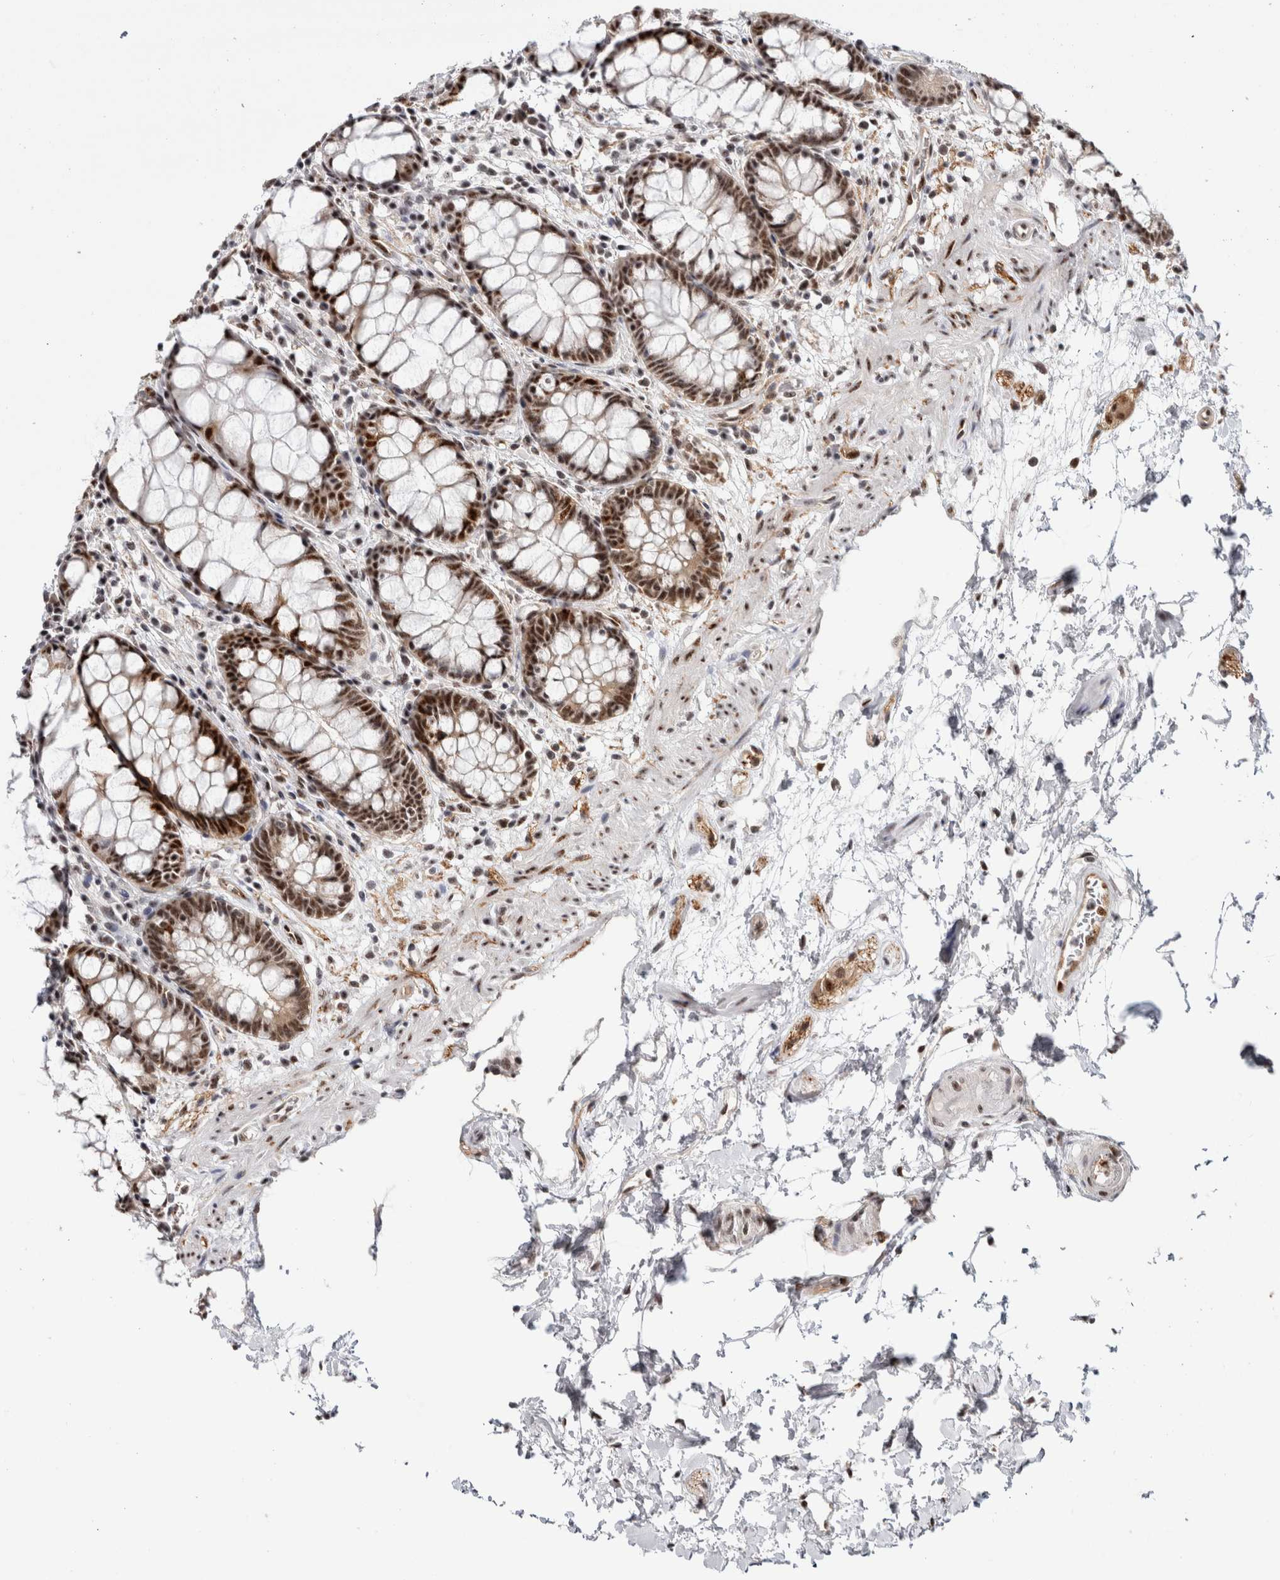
{"staining": {"intensity": "strong", "quantity": ">75%", "location": "nuclear"}, "tissue": "rectum", "cell_type": "Glandular cells", "image_type": "normal", "snomed": [{"axis": "morphology", "description": "Normal tissue, NOS"}, {"axis": "topography", "description": "Rectum"}], "caption": "Strong nuclear protein positivity is present in approximately >75% of glandular cells in rectum.", "gene": "MKNK1", "patient": {"sex": "male", "age": 64}}